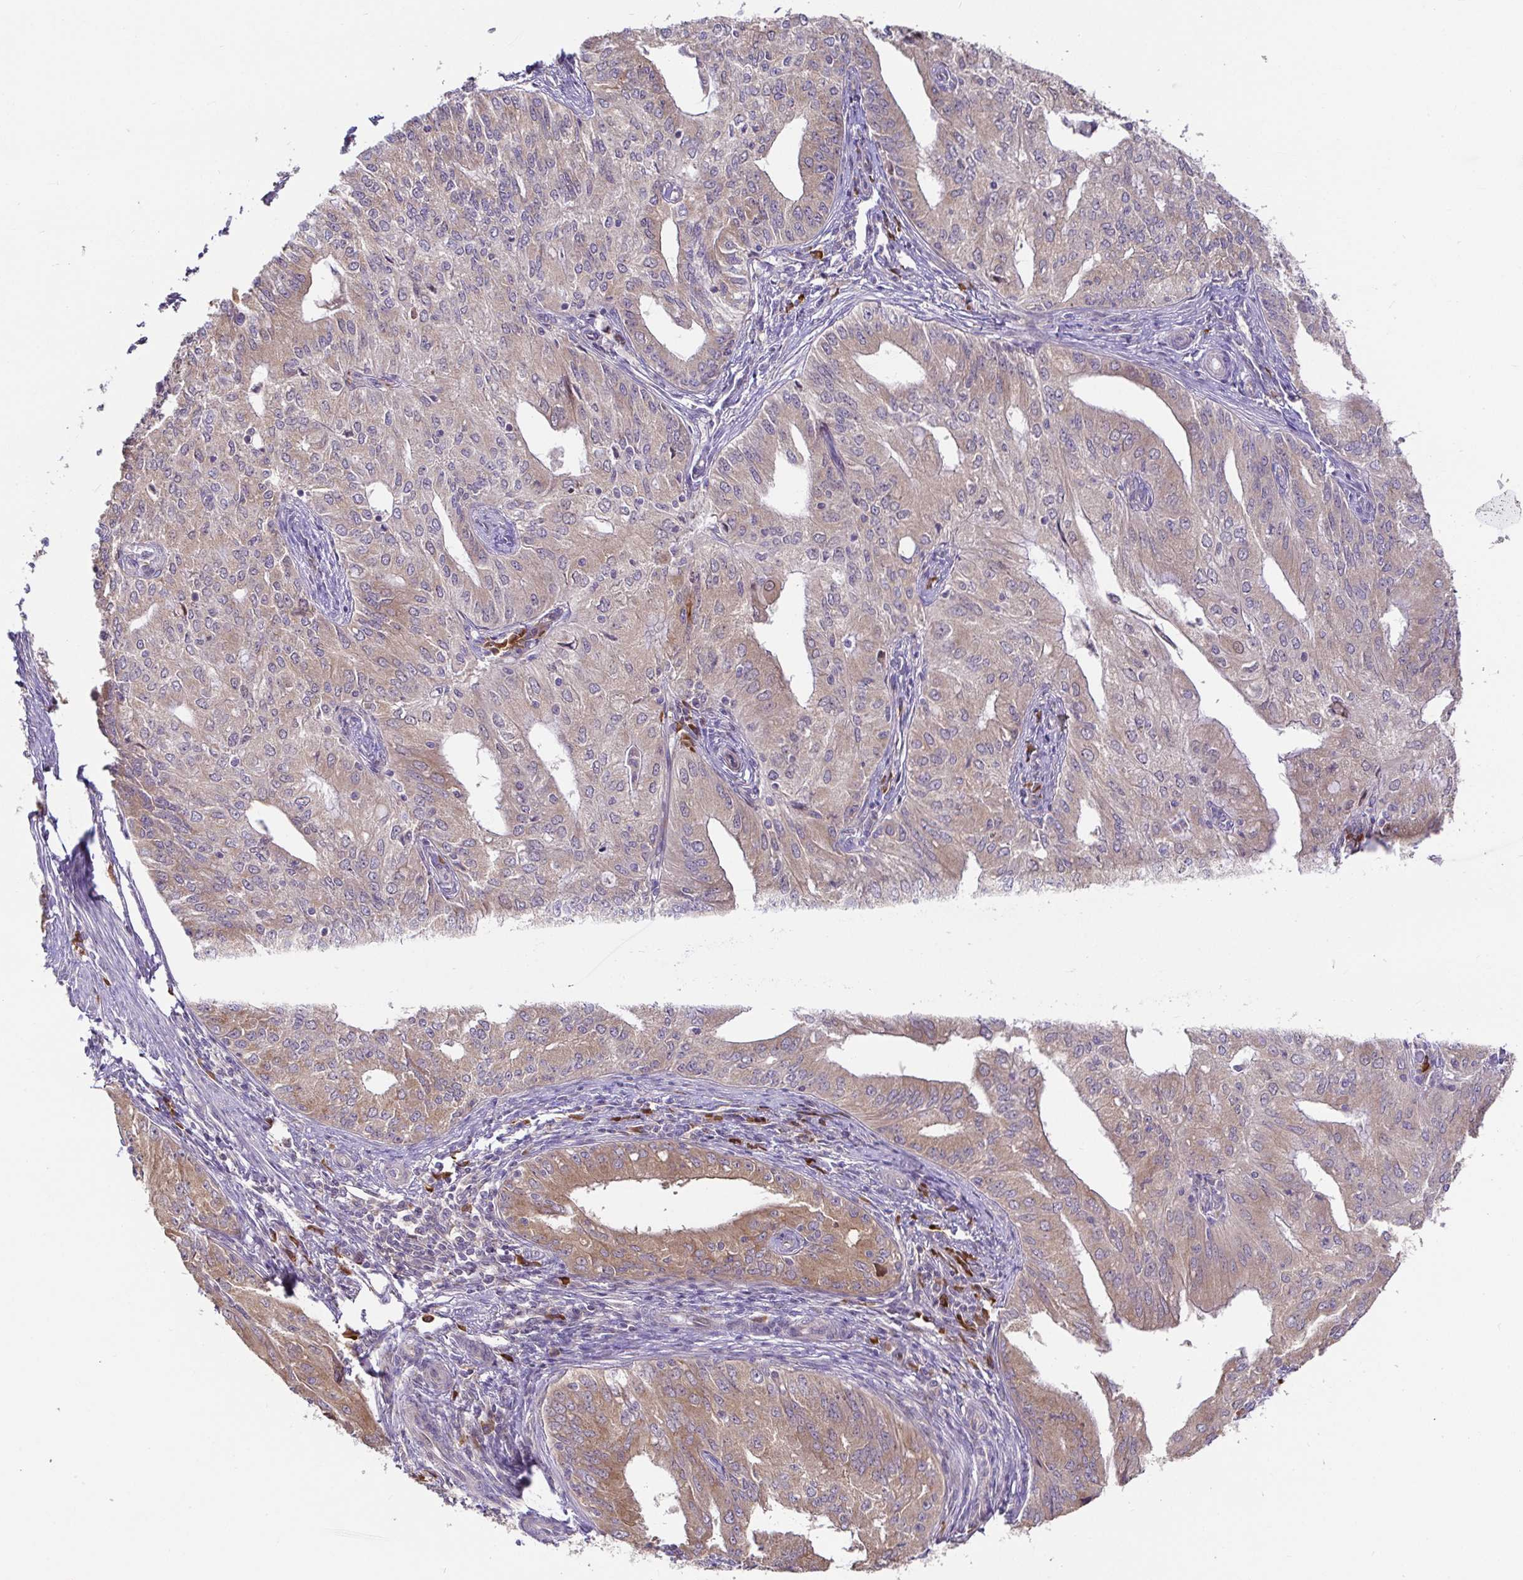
{"staining": {"intensity": "weak", "quantity": ">75%", "location": "cytoplasmic/membranous"}, "tissue": "endometrial cancer", "cell_type": "Tumor cells", "image_type": "cancer", "snomed": [{"axis": "morphology", "description": "Adenocarcinoma, NOS"}, {"axis": "topography", "description": "Endometrium"}], "caption": "DAB immunohistochemical staining of endometrial cancer demonstrates weak cytoplasmic/membranous protein expression in about >75% of tumor cells. Ihc stains the protein in brown and the nuclei are stained blue.", "gene": "ELP1", "patient": {"sex": "female", "age": 50}}